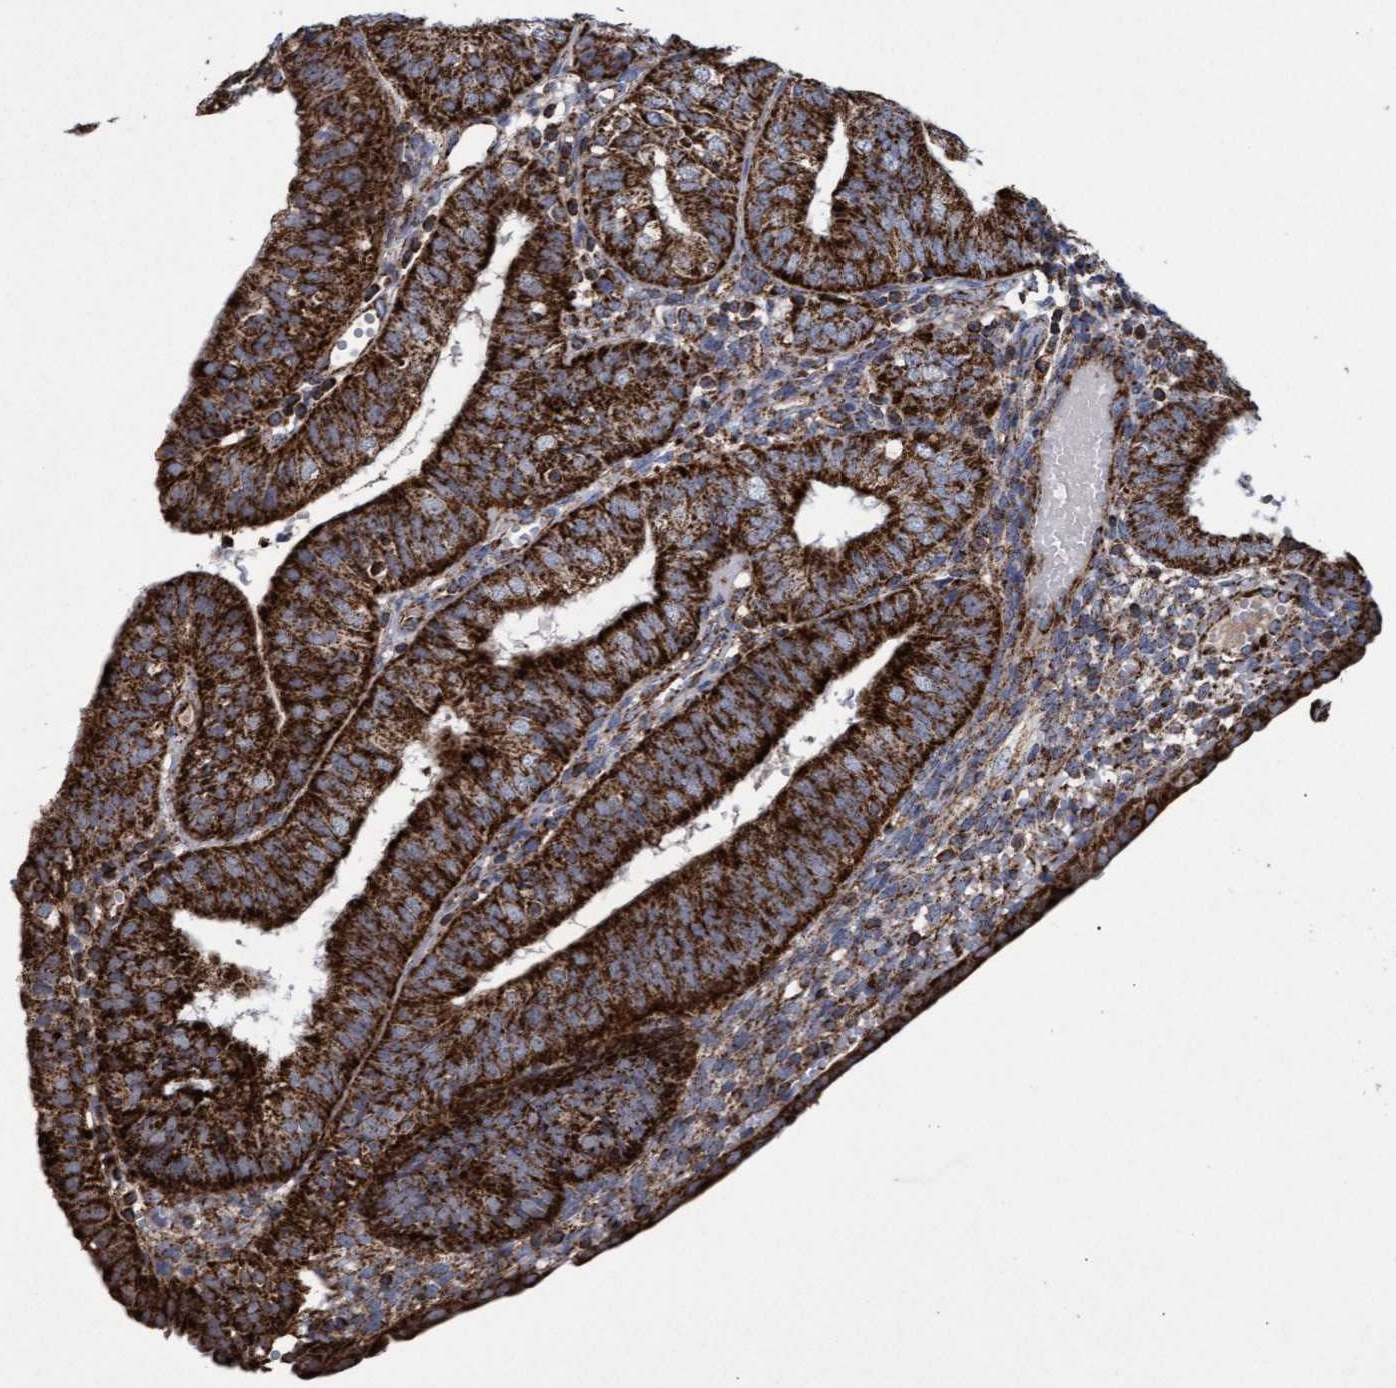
{"staining": {"intensity": "strong", "quantity": ">75%", "location": "cytoplasmic/membranous"}, "tissue": "endometrial cancer", "cell_type": "Tumor cells", "image_type": "cancer", "snomed": [{"axis": "morphology", "description": "Adenocarcinoma, NOS"}, {"axis": "topography", "description": "Endometrium"}], "caption": "Immunohistochemistry (IHC) of endometrial cancer (adenocarcinoma) demonstrates high levels of strong cytoplasmic/membranous expression in approximately >75% of tumor cells. The protein is stained brown, and the nuclei are stained in blue (DAB (3,3'-diaminobenzidine) IHC with brightfield microscopy, high magnification).", "gene": "MRPL38", "patient": {"sex": "female", "age": 58}}